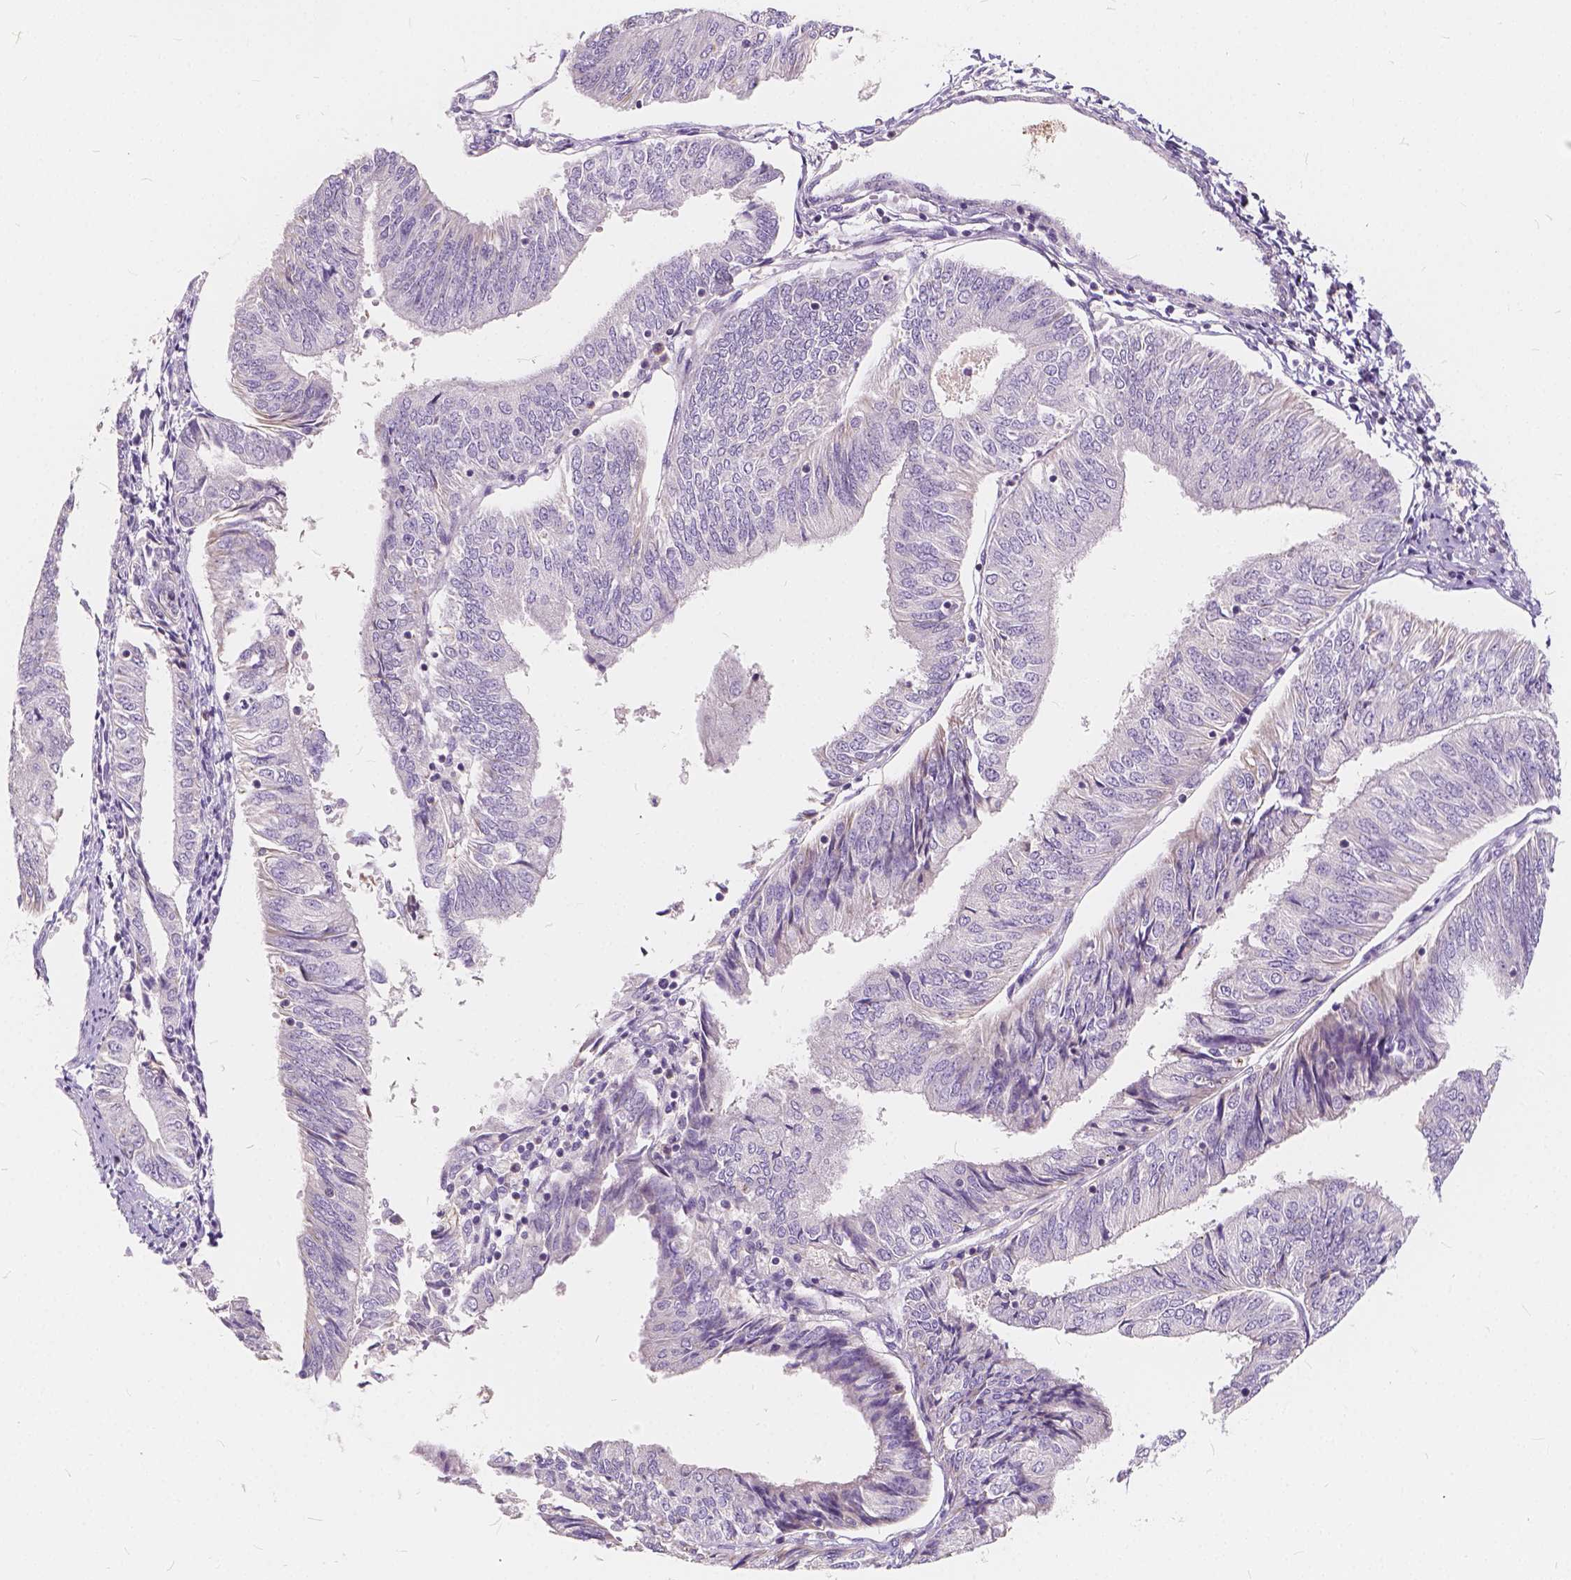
{"staining": {"intensity": "negative", "quantity": "none", "location": "none"}, "tissue": "endometrial cancer", "cell_type": "Tumor cells", "image_type": "cancer", "snomed": [{"axis": "morphology", "description": "Adenocarcinoma, NOS"}, {"axis": "topography", "description": "Endometrium"}], "caption": "Endometrial adenocarcinoma stained for a protein using IHC shows no expression tumor cells.", "gene": "KIAA0513", "patient": {"sex": "female", "age": 58}}